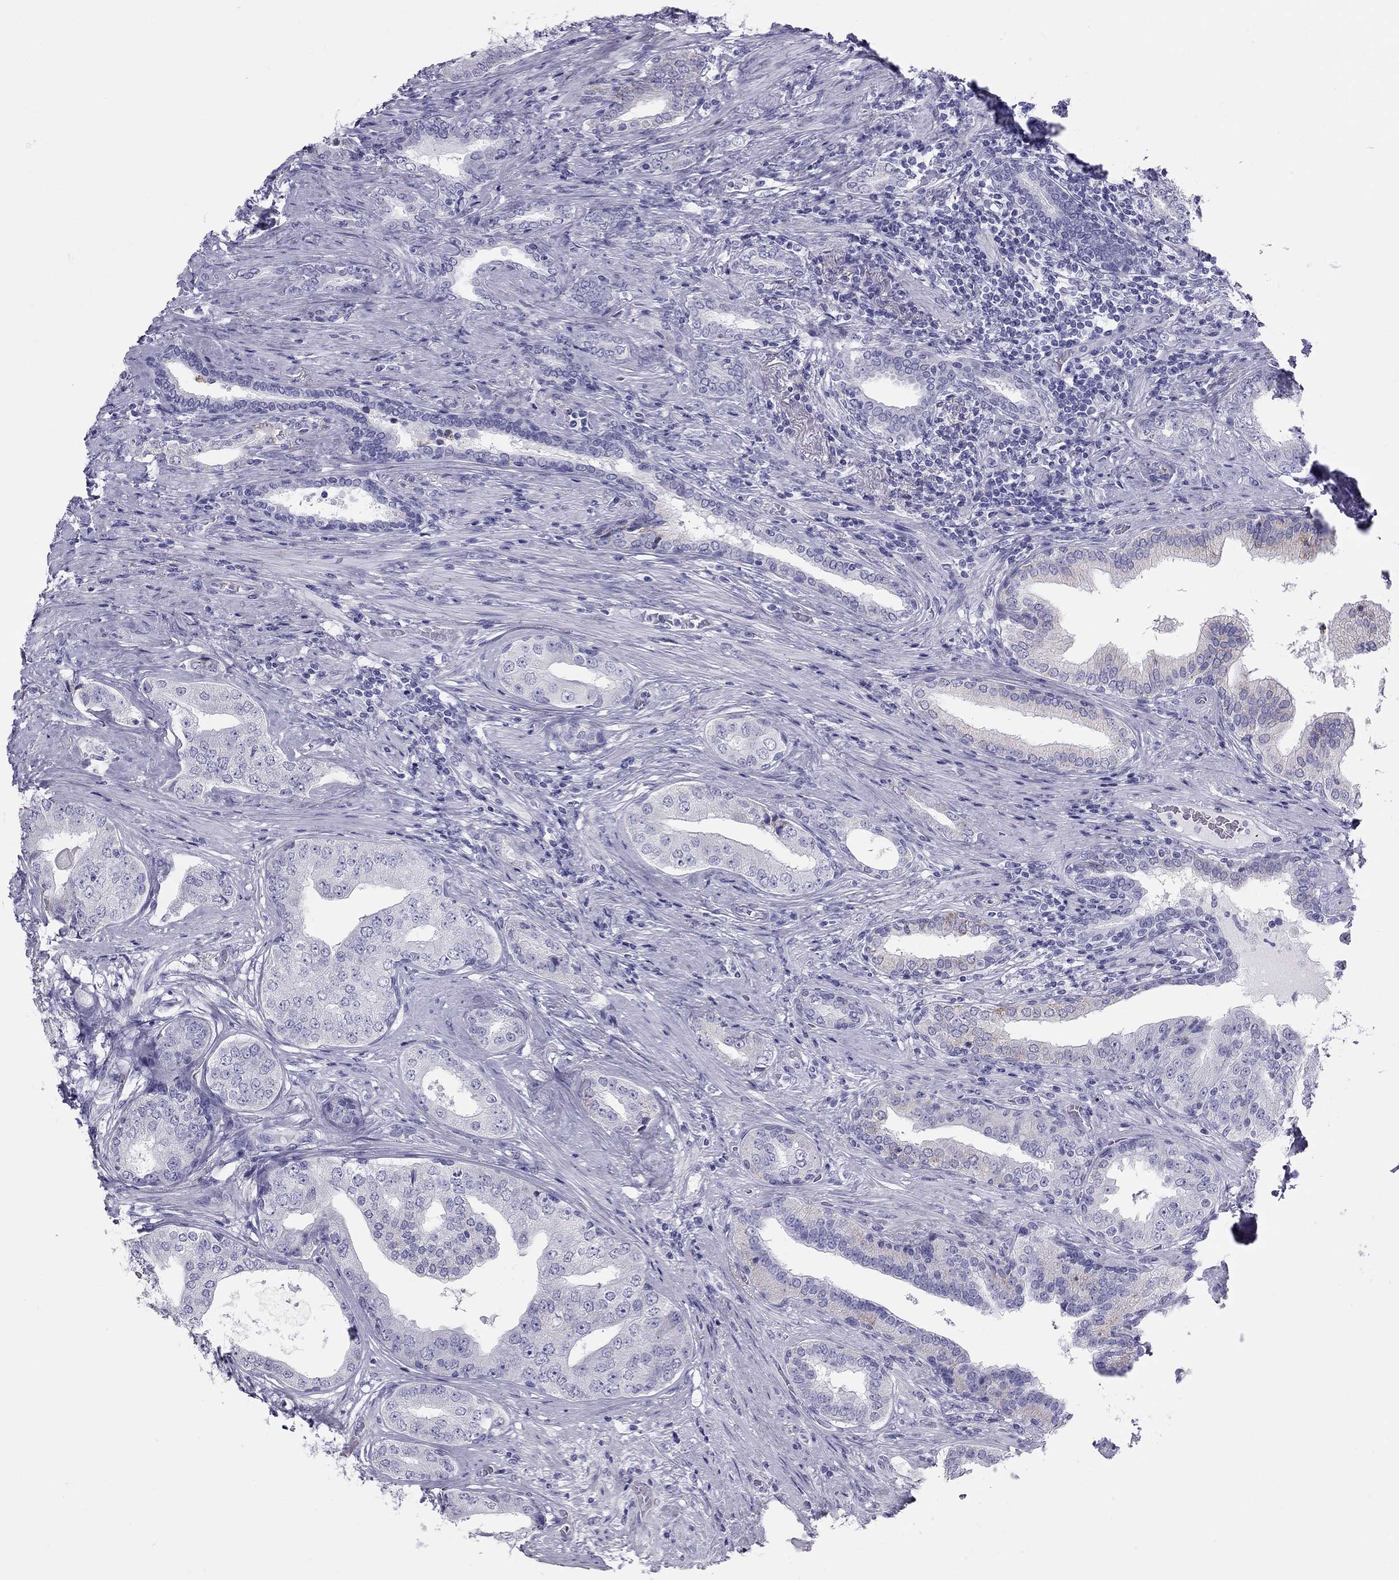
{"staining": {"intensity": "moderate", "quantity": "<25%", "location": "cytoplasmic/membranous"}, "tissue": "prostate cancer", "cell_type": "Tumor cells", "image_type": "cancer", "snomed": [{"axis": "morphology", "description": "Adenocarcinoma, Low grade"}, {"axis": "topography", "description": "Prostate and seminal vesicle, NOS"}], "caption": "Immunohistochemical staining of human prostate cancer (adenocarcinoma (low-grade)) displays low levels of moderate cytoplasmic/membranous positivity in approximately <25% of tumor cells.", "gene": "TRPM3", "patient": {"sex": "male", "age": 61}}